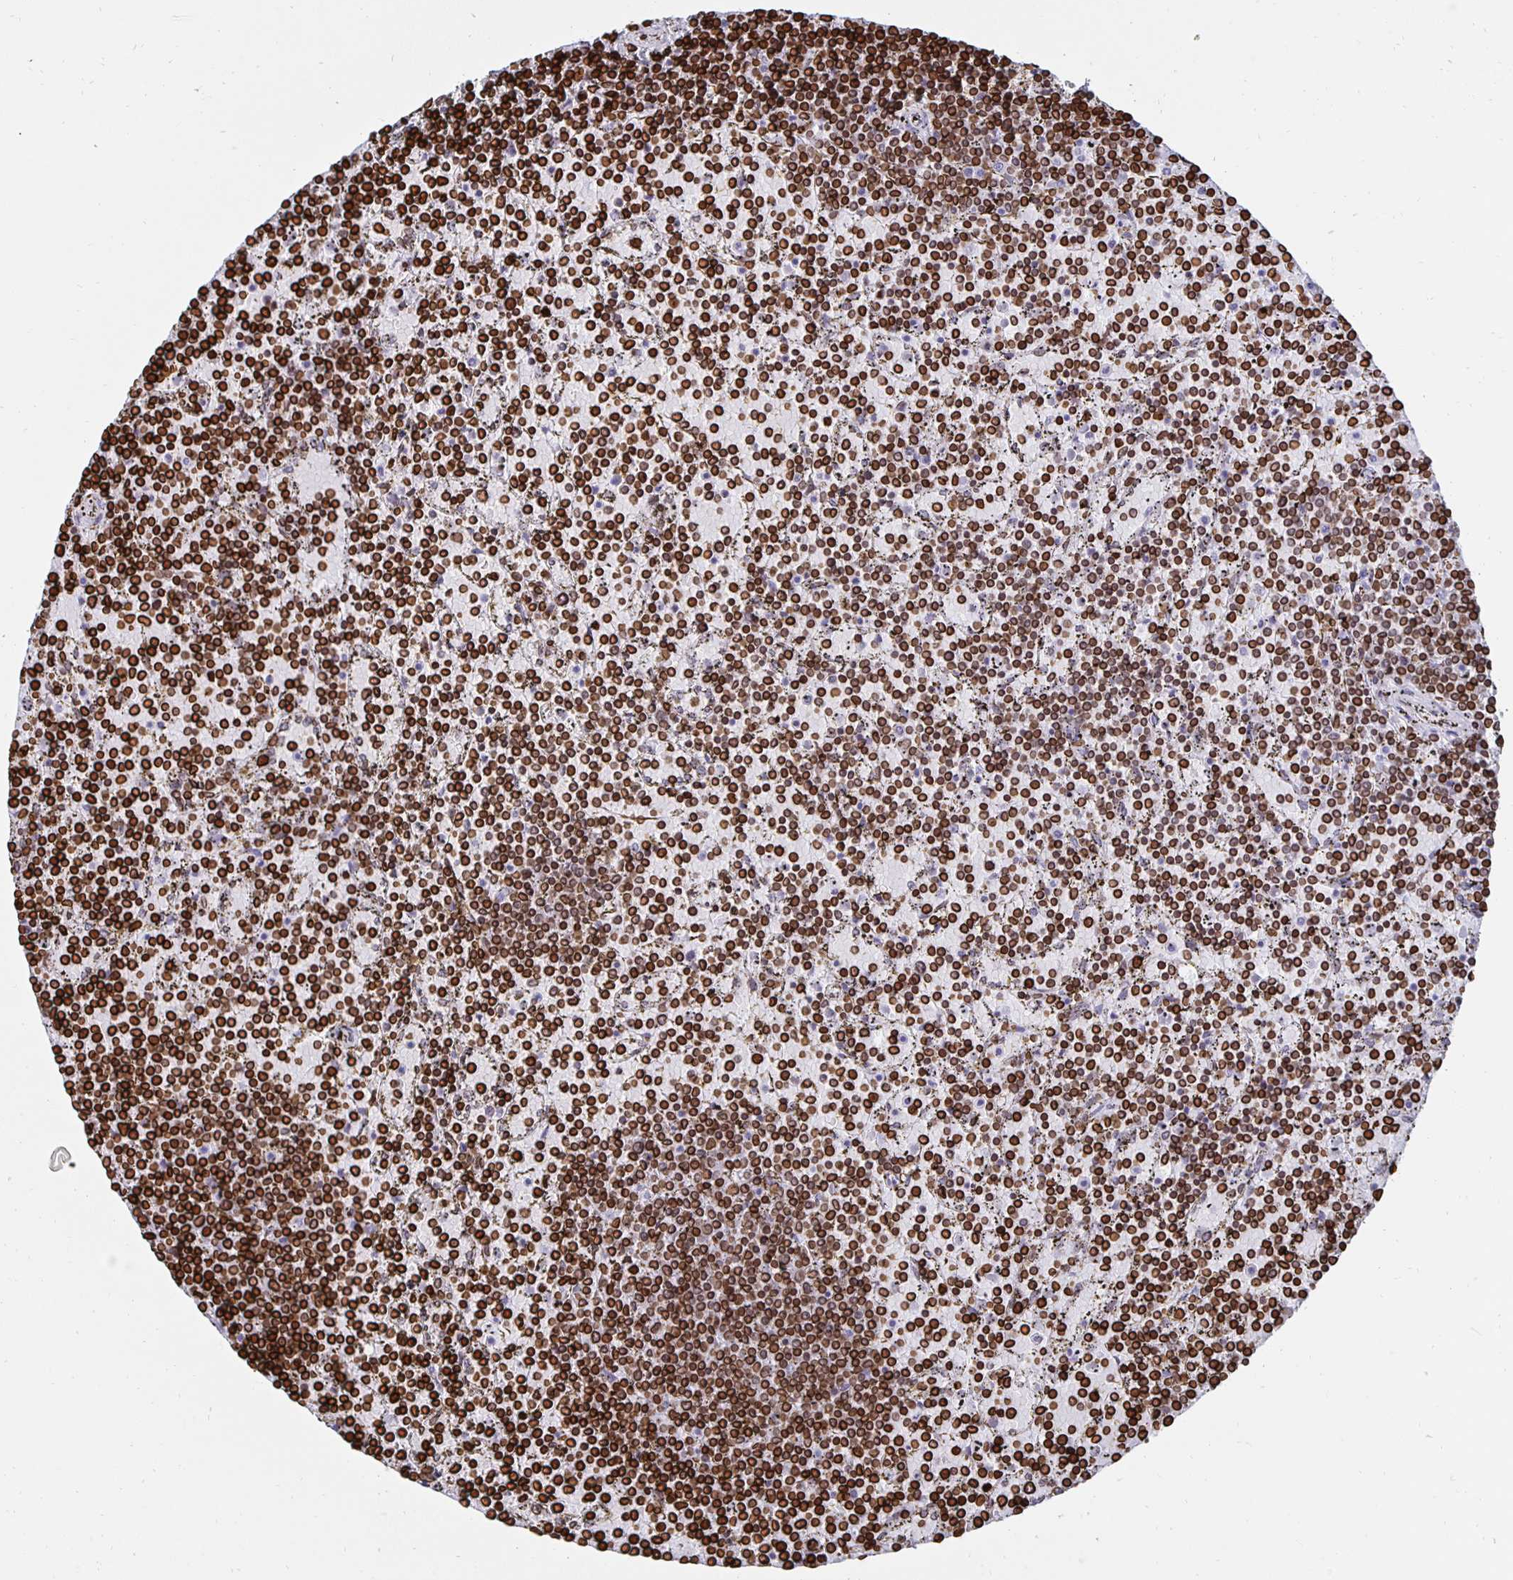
{"staining": {"intensity": "strong", "quantity": ">75%", "location": "cytoplasmic/membranous,nuclear"}, "tissue": "lymphoma", "cell_type": "Tumor cells", "image_type": "cancer", "snomed": [{"axis": "morphology", "description": "Malignant lymphoma, non-Hodgkin's type, Low grade"}, {"axis": "topography", "description": "Spleen"}], "caption": "Low-grade malignant lymphoma, non-Hodgkin's type stained for a protein reveals strong cytoplasmic/membranous and nuclear positivity in tumor cells.", "gene": "LMNB1", "patient": {"sex": "female", "age": 77}}